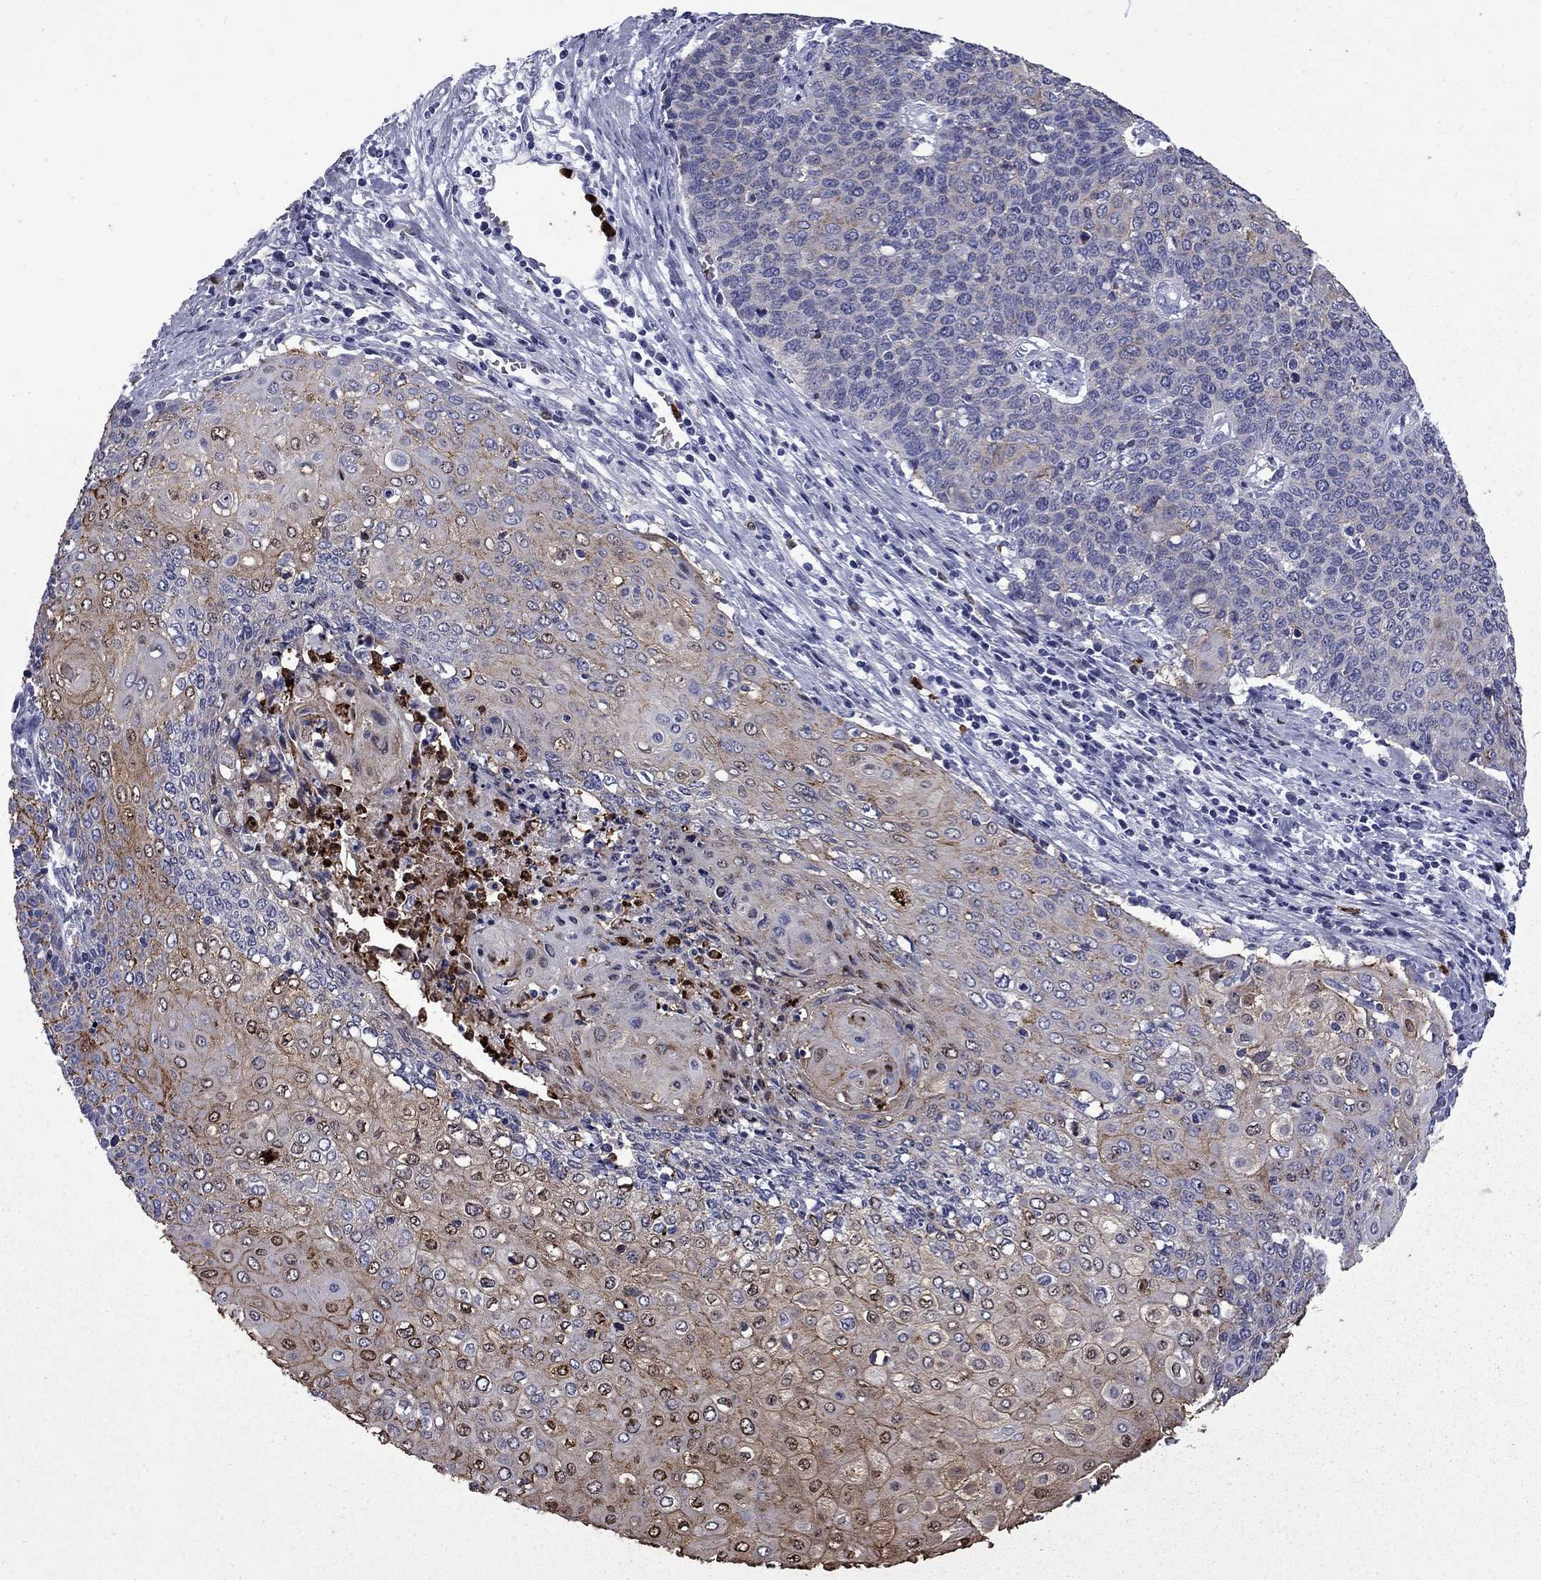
{"staining": {"intensity": "weak", "quantity": "<25%", "location": "cytoplasmic/membranous"}, "tissue": "cervical cancer", "cell_type": "Tumor cells", "image_type": "cancer", "snomed": [{"axis": "morphology", "description": "Squamous cell carcinoma, NOS"}, {"axis": "topography", "description": "Cervix"}], "caption": "Immunohistochemistry image of neoplastic tissue: human cervical cancer (squamous cell carcinoma) stained with DAB displays no significant protein expression in tumor cells.", "gene": "TRIM29", "patient": {"sex": "female", "age": 39}}